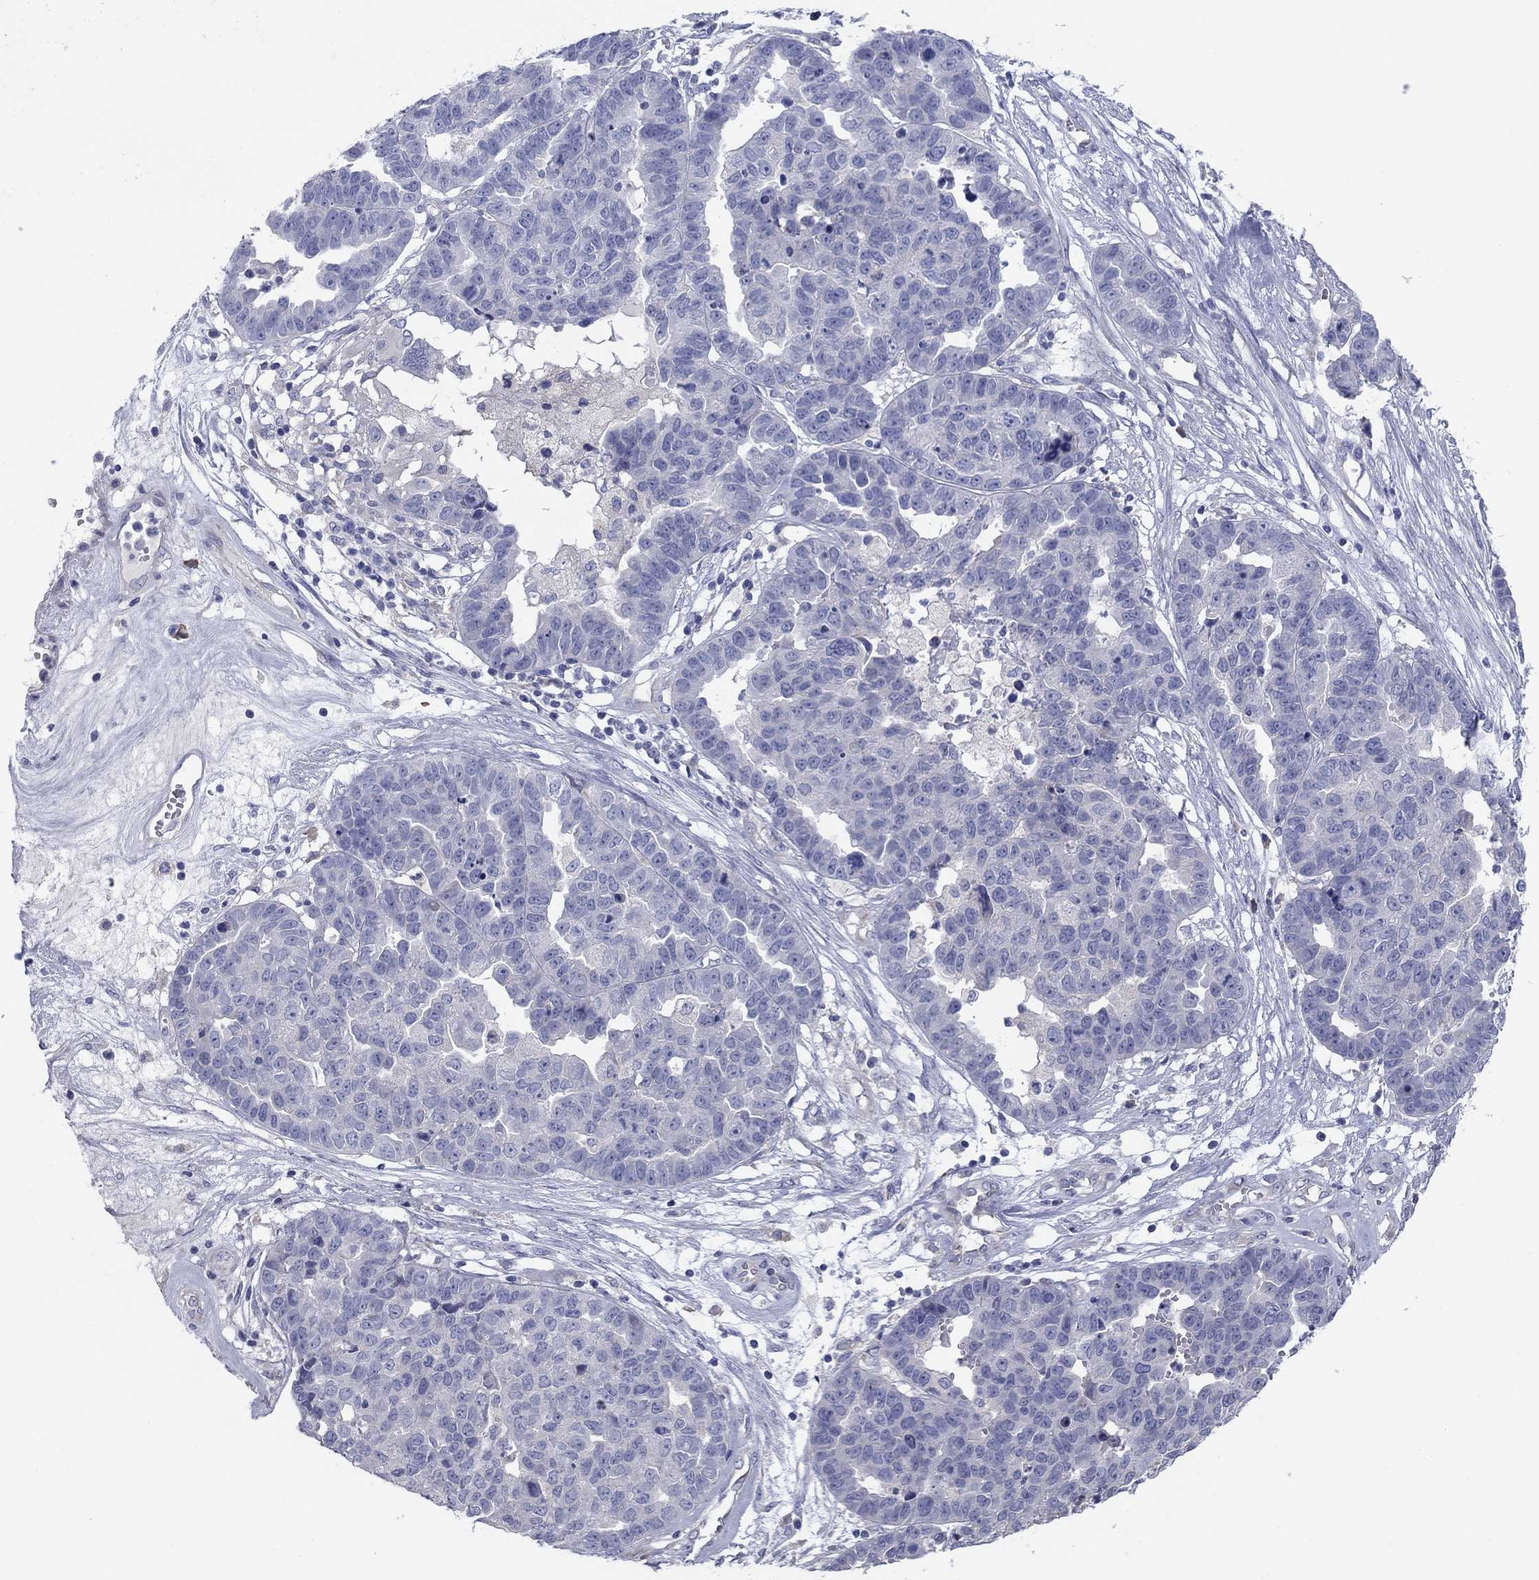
{"staining": {"intensity": "negative", "quantity": "none", "location": "none"}, "tissue": "ovarian cancer", "cell_type": "Tumor cells", "image_type": "cancer", "snomed": [{"axis": "morphology", "description": "Cystadenocarcinoma, serous, NOS"}, {"axis": "topography", "description": "Ovary"}], "caption": "DAB (3,3'-diaminobenzidine) immunohistochemical staining of human ovarian cancer exhibits no significant staining in tumor cells. (Brightfield microscopy of DAB (3,3'-diaminobenzidine) immunohistochemistry (IHC) at high magnification).", "gene": "GRK7", "patient": {"sex": "female", "age": 87}}